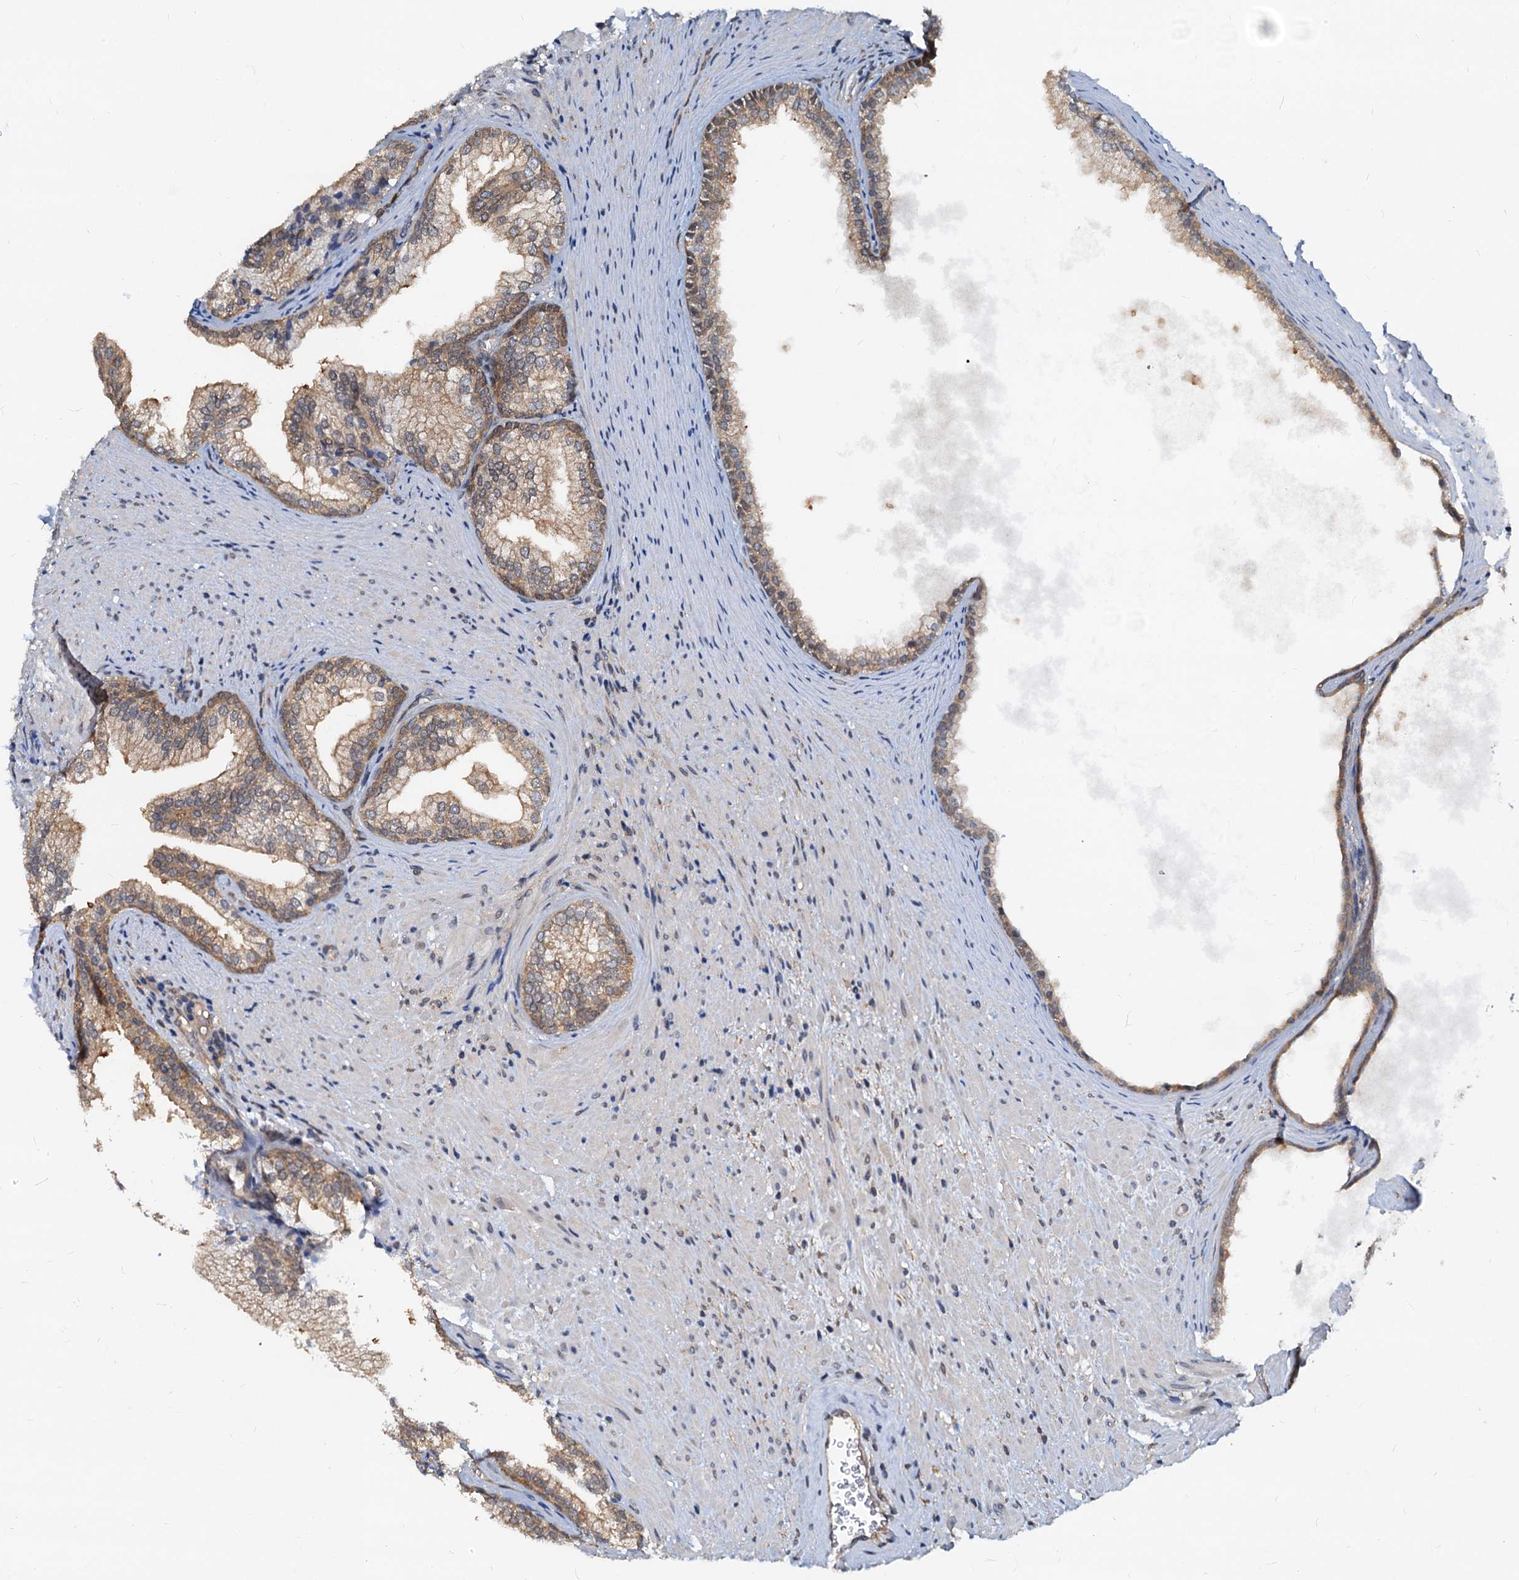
{"staining": {"intensity": "moderate", "quantity": "25%-75%", "location": "cytoplasmic/membranous"}, "tissue": "prostate", "cell_type": "Glandular cells", "image_type": "normal", "snomed": [{"axis": "morphology", "description": "Normal tissue, NOS"}, {"axis": "topography", "description": "Prostate"}], "caption": "This micrograph reveals immunohistochemistry staining of benign prostate, with medium moderate cytoplasmic/membranous expression in approximately 25%-75% of glandular cells.", "gene": "PTGES3", "patient": {"sex": "male", "age": 76}}